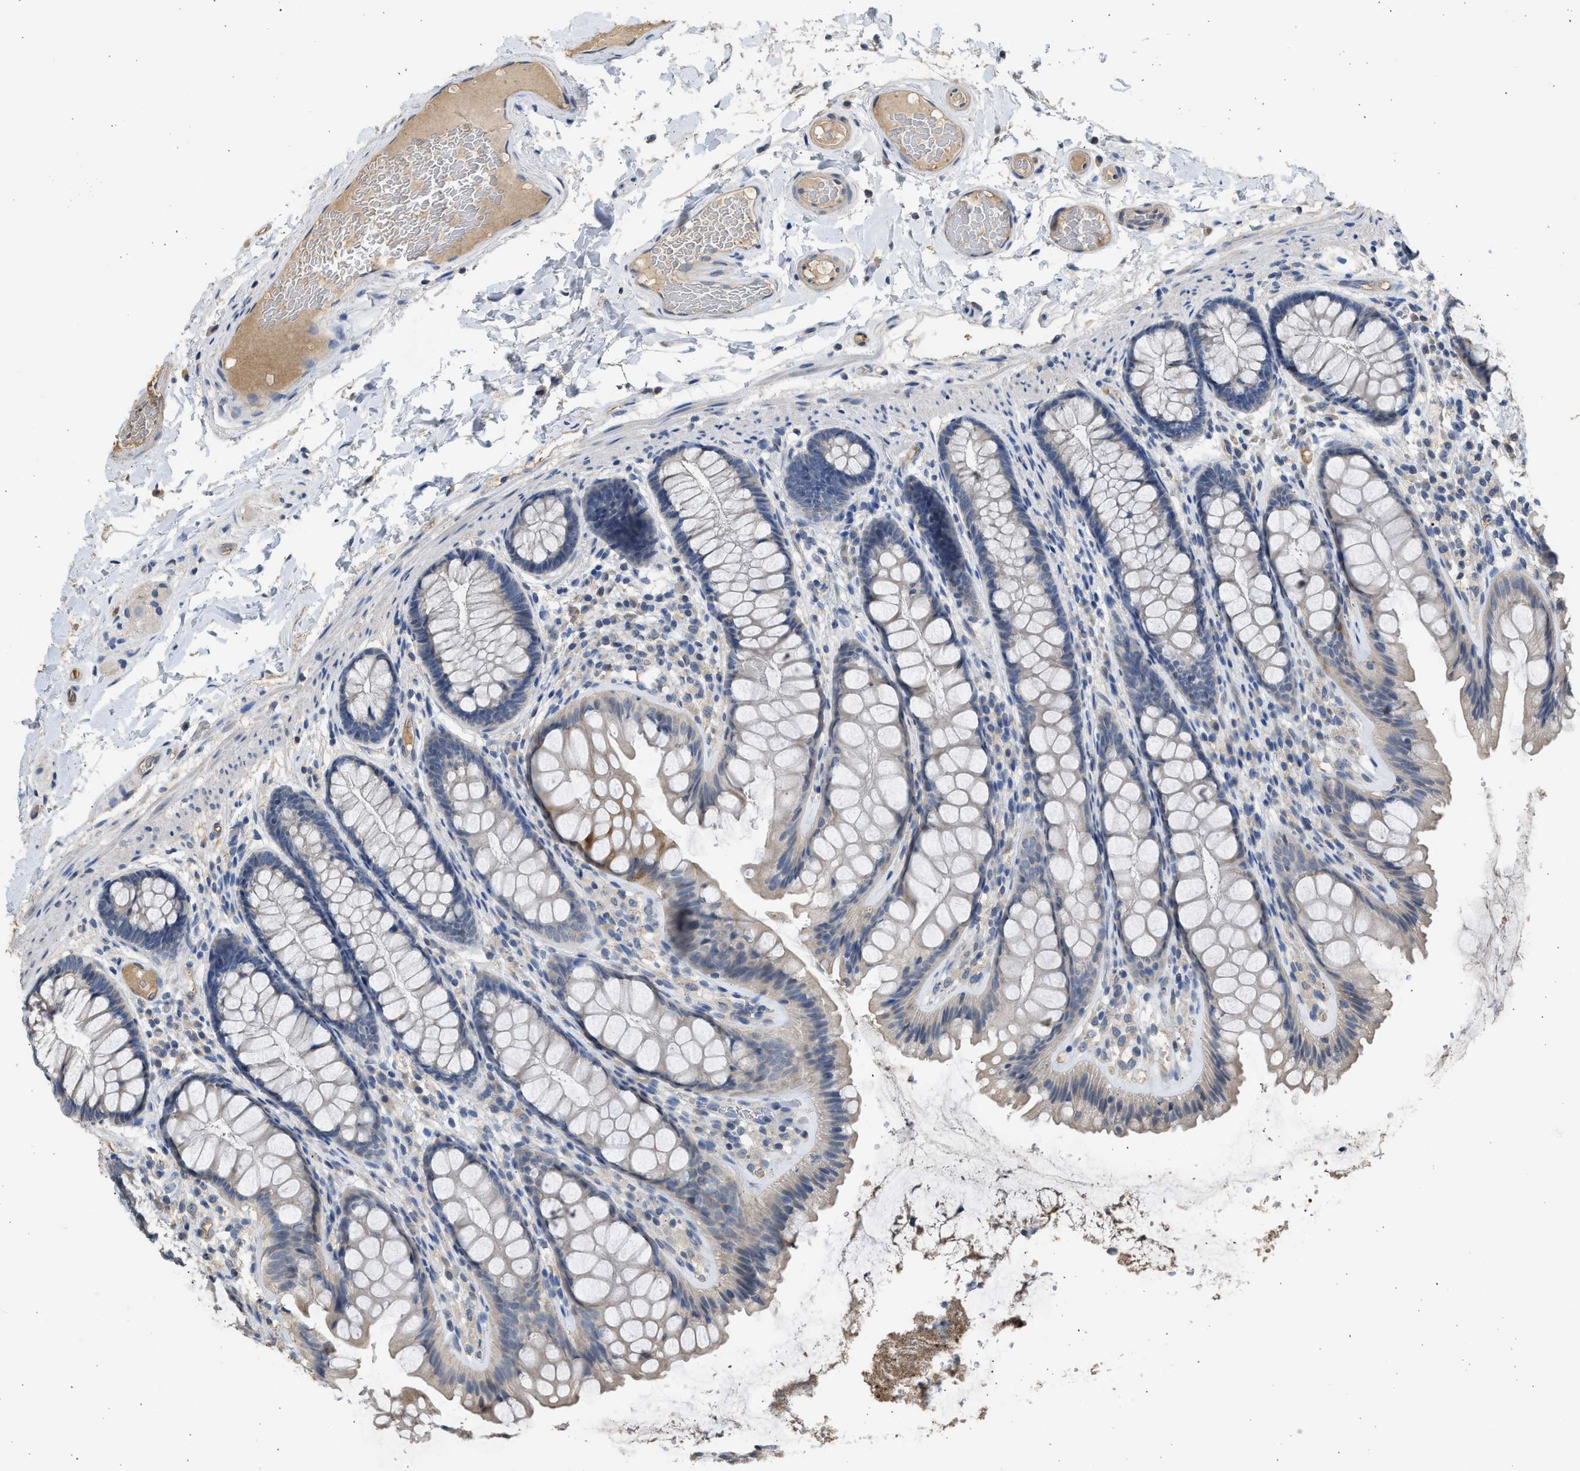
{"staining": {"intensity": "weak", "quantity": ">75%", "location": "cytoplasmic/membranous"}, "tissue": "colon", "cell_type": "Endothelial cells", "image_type": "normal", "snomed": [{"axis": "morphology", "description": "Normal tissue, NOS"}, {"axis": "topography", "description": "Colon"}], "caption": "Protein expression analysis of unremarkable human colon reveals weak cytoplasmic/membranous positivity in approximately >75% of endothelial cells. (IHC, brightfield microscopy, high magnification).", "gene": "SULT2A1", "patient": {"sex": "female", "age": 56}}